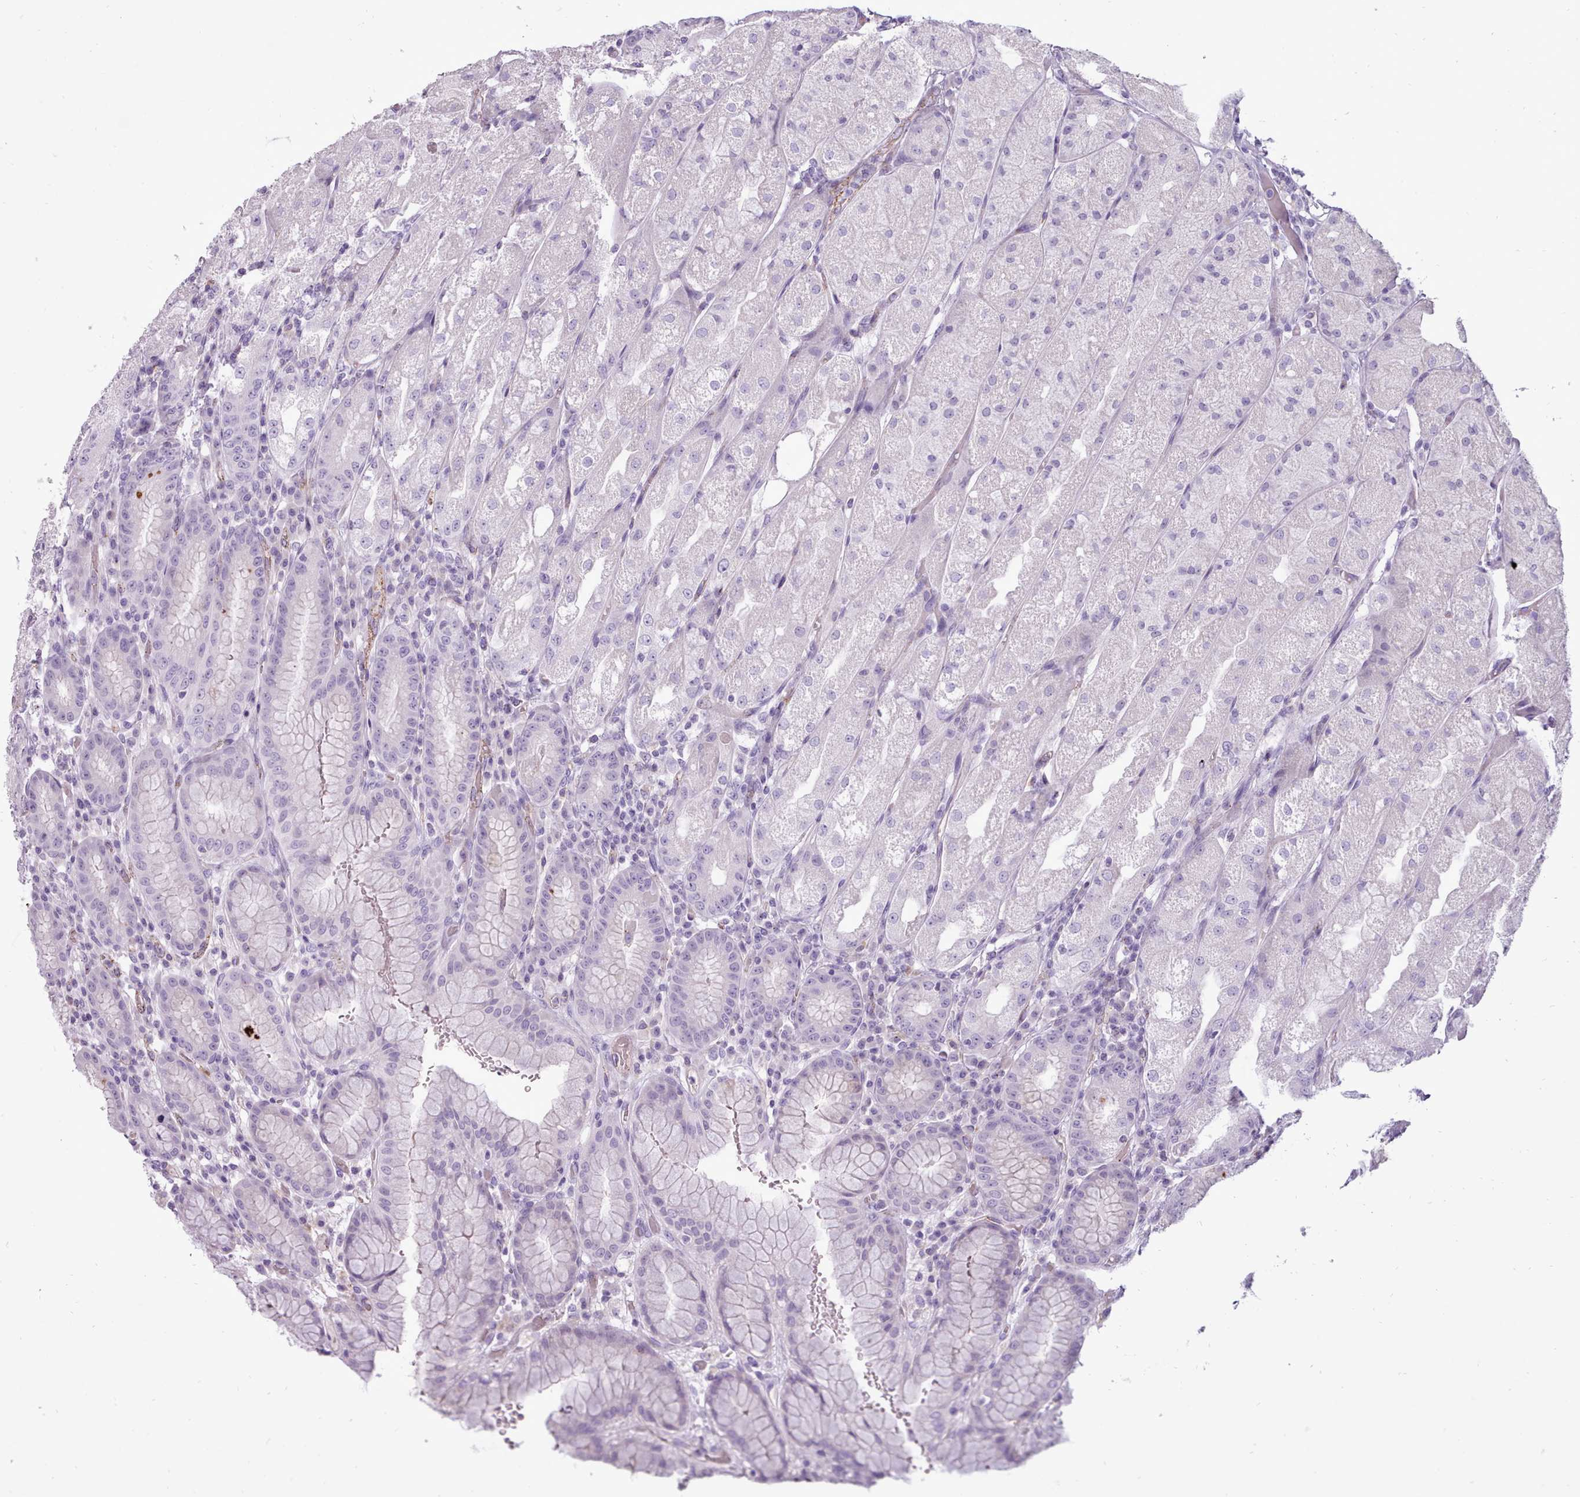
{"staining": {"intensity": "negative", "quantity": "none", "location": "none"}, "tissue": "stomach", "cell_type": "Glandular cells", "image_type": "normal", "snomed": [{"axis": "morphology", "description": "Normal tissue, NOS"}, {"axis": "topography", "description": "Stomach, upper"}], "caption": "Human stomach stained for a protein using immunohistochemistry (IHC) displays no expression in glandular cells.", "gene": "ATRAID", "patient": {"sex": "male", "age": 52}}